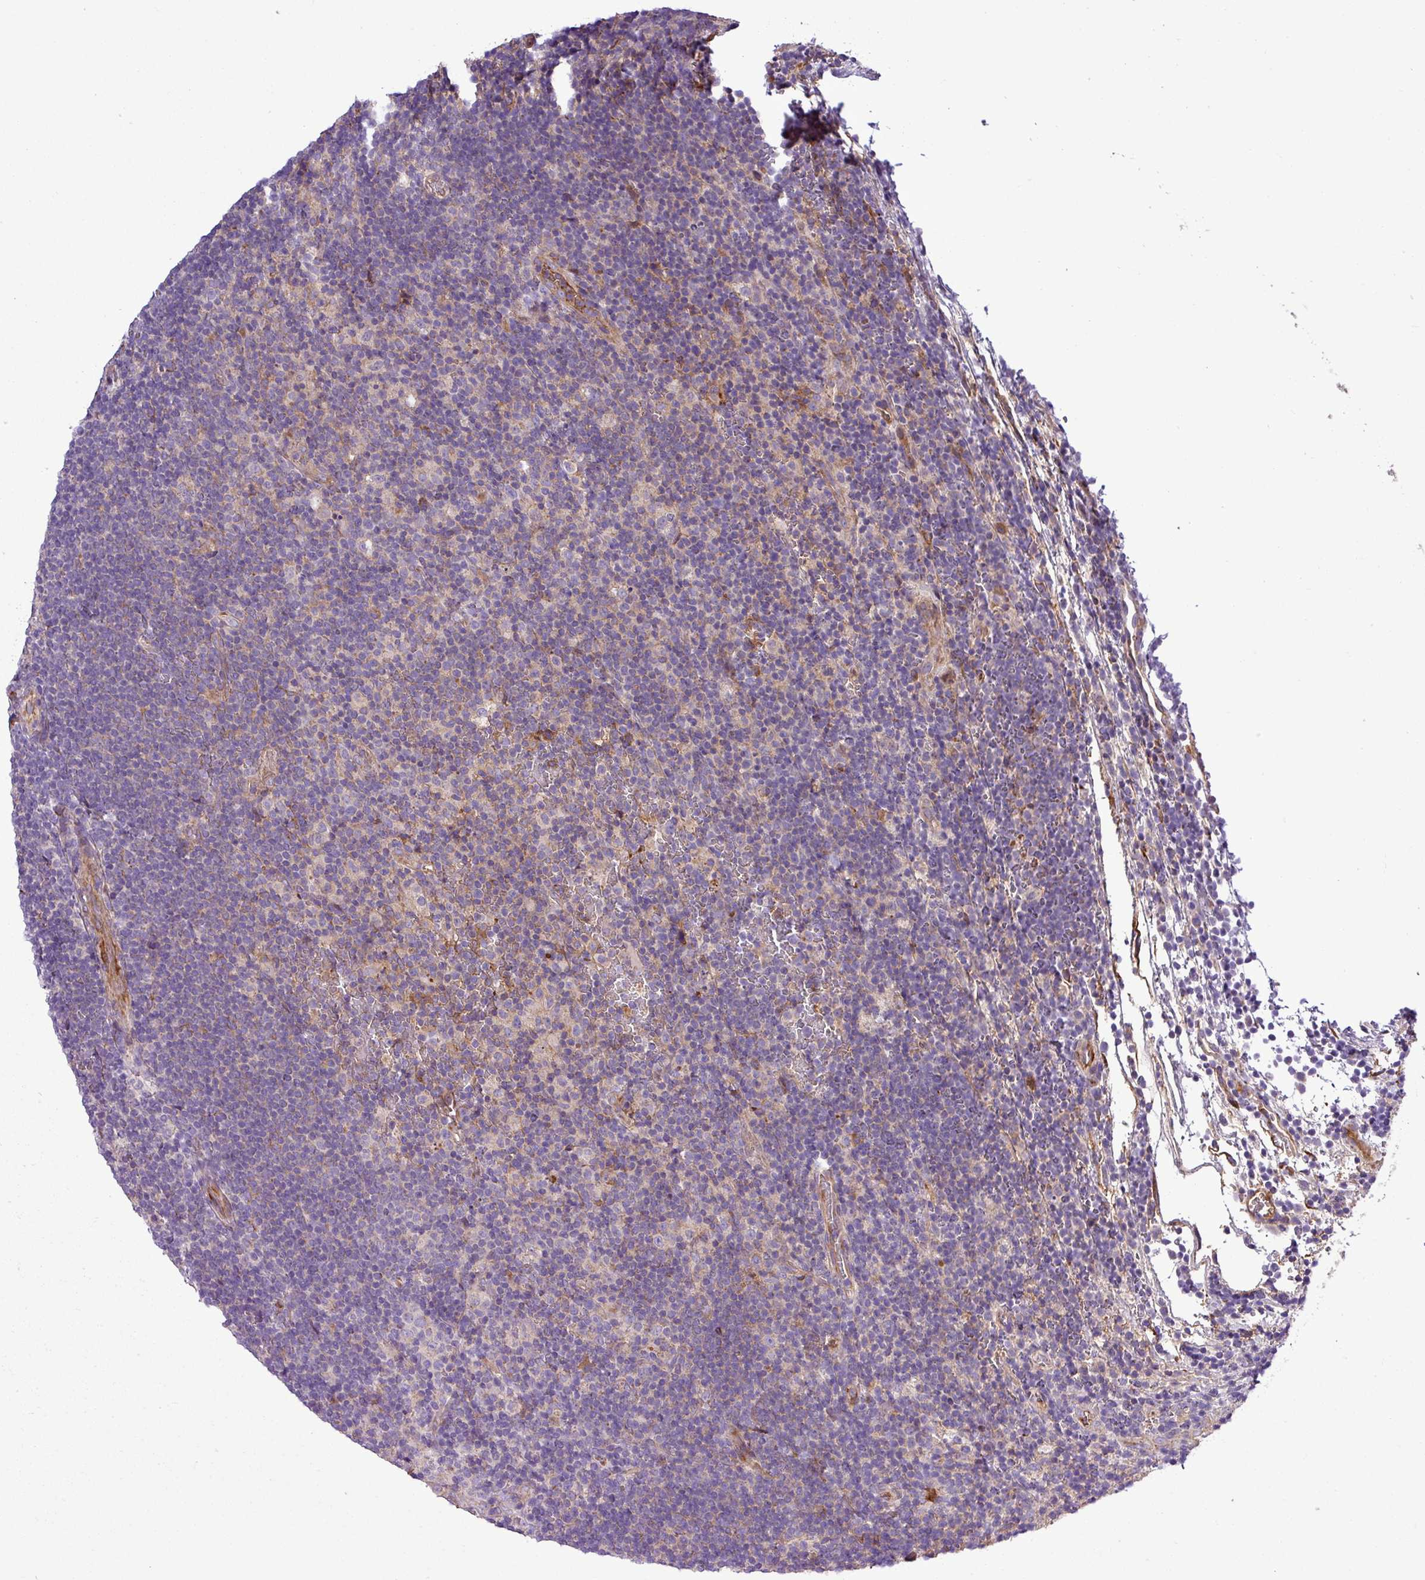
{"staining": {"intensity": "negative", "quantity": "none", "location": "none"}, "tissue": "lymphoma", "cell_type": "Tumor cells", "image_type": "cancer", "snomed": [{"axis": "morphology", "description": "Hodgkin's disease, NOS"}, {"axis": "topography", "description": "Lymph node"}], "caption": "This micrograph is of Hodgkin's disease stained with immunohistochemistry to label a protein in brown with the nuclei are counter-stained blue. There is no staining in tumor cells.", "gene": "CWH43", "patient": {"sex": "female", "age": 57}}